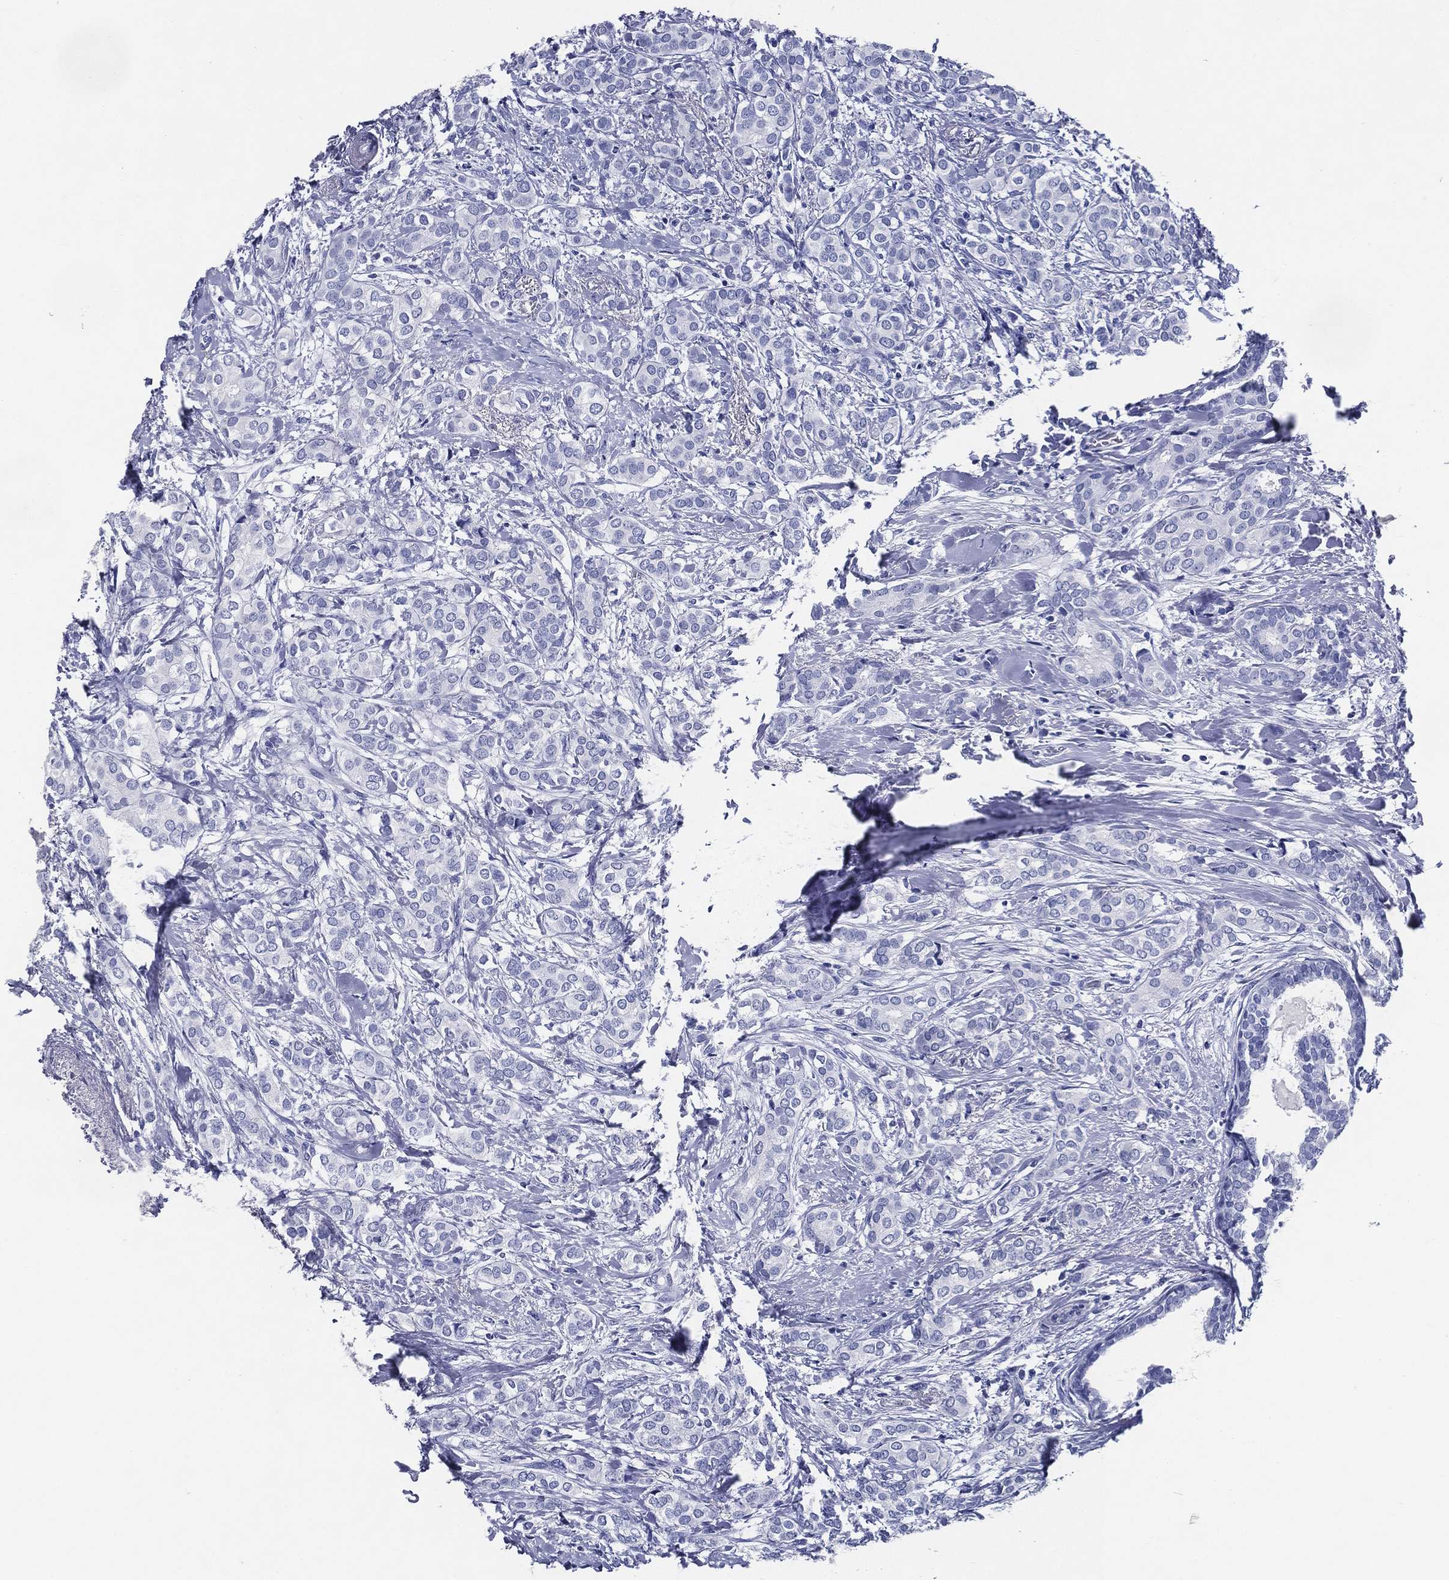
{"staining": {"intensity": "negative", "quantity": "none", "location": "none"}, "tissue": "breast cancer", "cell_type": "Tumor cells", "image_type": "cancer", "snomed": [{"axis": "morphology", "description": "Duct carcinoma"}, {"axis": "topography", "description": "Breast"}], "caption": "DAB immunohistochemical staining of breast cancer (intraductal carcinoma) exhibits no significant staining in tumor cells.", "gene": "ACE2", "patient": {"sex": "female", "age": 73}}